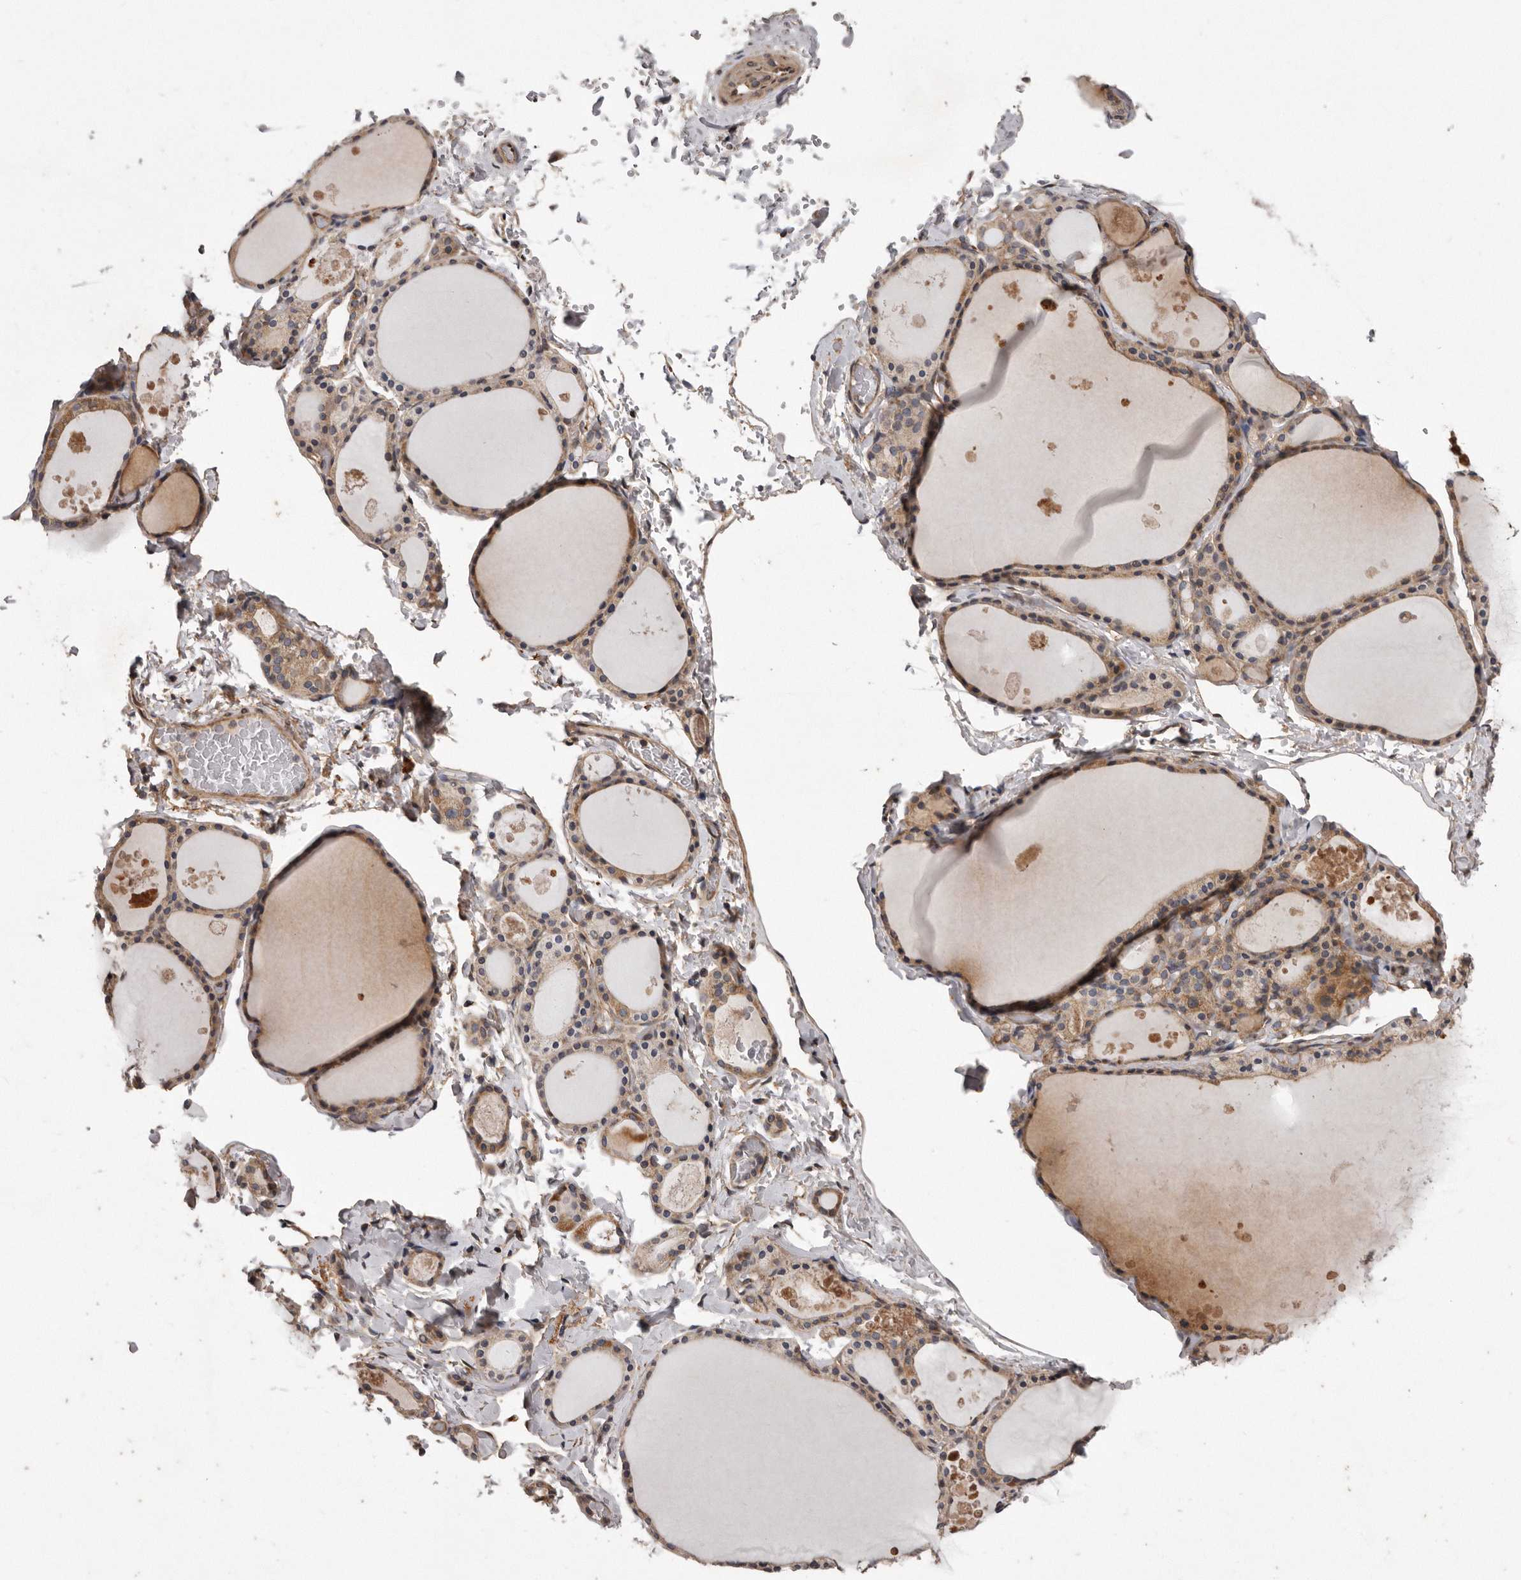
{"staining": {"intensity": "moderate", "quantity": ">75%", "location": "cytoplasmic/membranous"}, "tissue": "thyroid gland", "cell_type": "Glandular cells", "image_type": "normal", "snomed": [{"axis": "morphology", "description": "Normal tissue, NOS"}, {"axis": "topography", "description": "Thyroid gland"}], "caption": "Immunohistochemistry (IHC) (DAB) staining of unremarkable thyroid gland demonstrates moderate cytoplasmic/membranous protein staining in about >75% of glandular cells. The staining was performed using DAB (3,3'-diaminobenzidine) to visualize the protein expression in brown, while the nuclei were stained in blue with hematoxylin (Magnification: 20x).", "gene": "ARMCX1", "patient": {"sex": "male", "age": 56}}